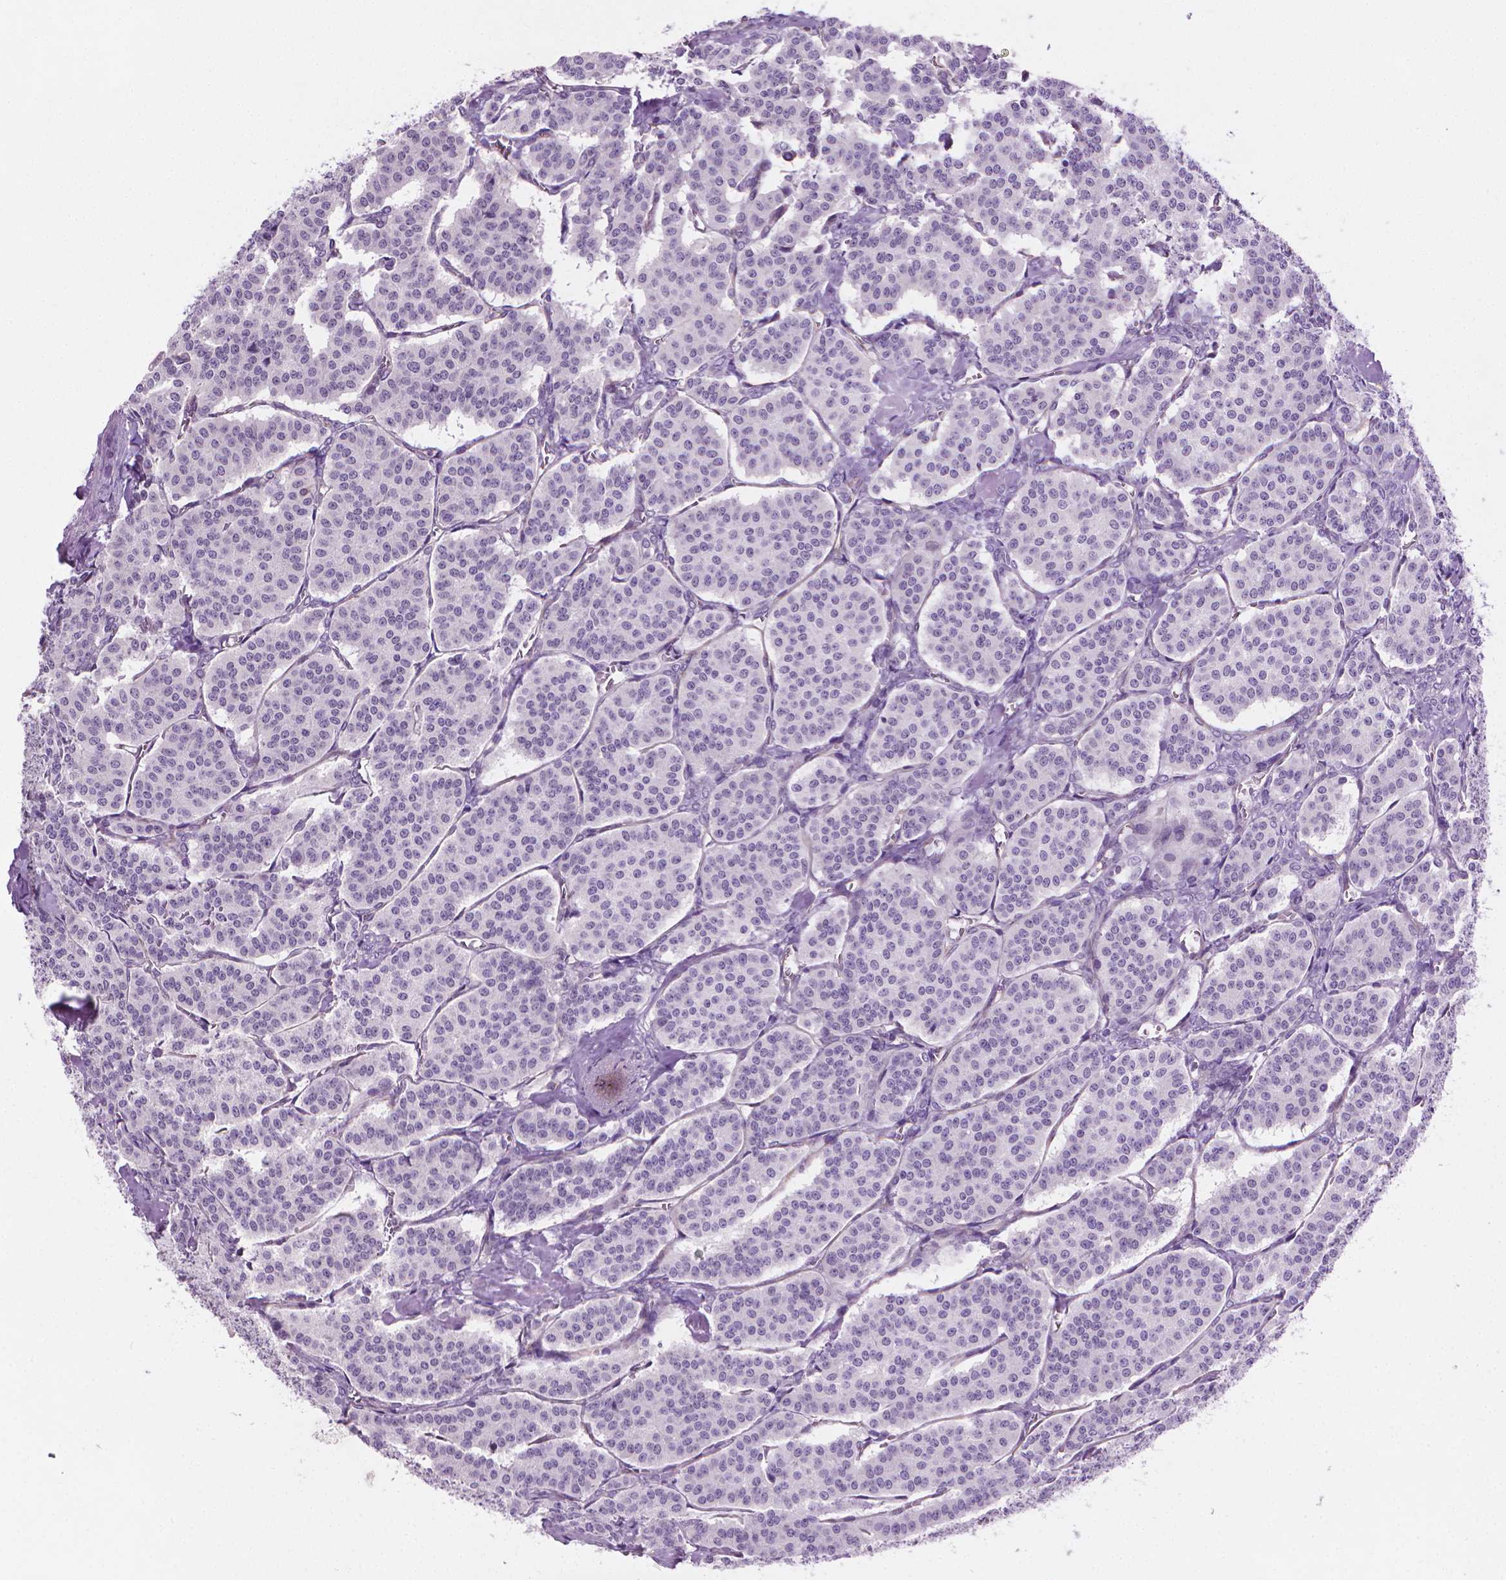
{"staining": {"intensity": "negative", "quantity": "none", "location": "none"}, "tissue": "carcinoid", "cell_type": "Tumor cells", "image_type": "cancer", "snomed": [{"axis": "morphology", "description": "Carcinoid, malignant, NOS"}, {"axis": "topography", "description": "Lung"}], "caption": "The image displays no significant positivity in tumor cells of carcinoid.", "gene": "KRT73", "patient": {"sex": "female", "age": 46}}